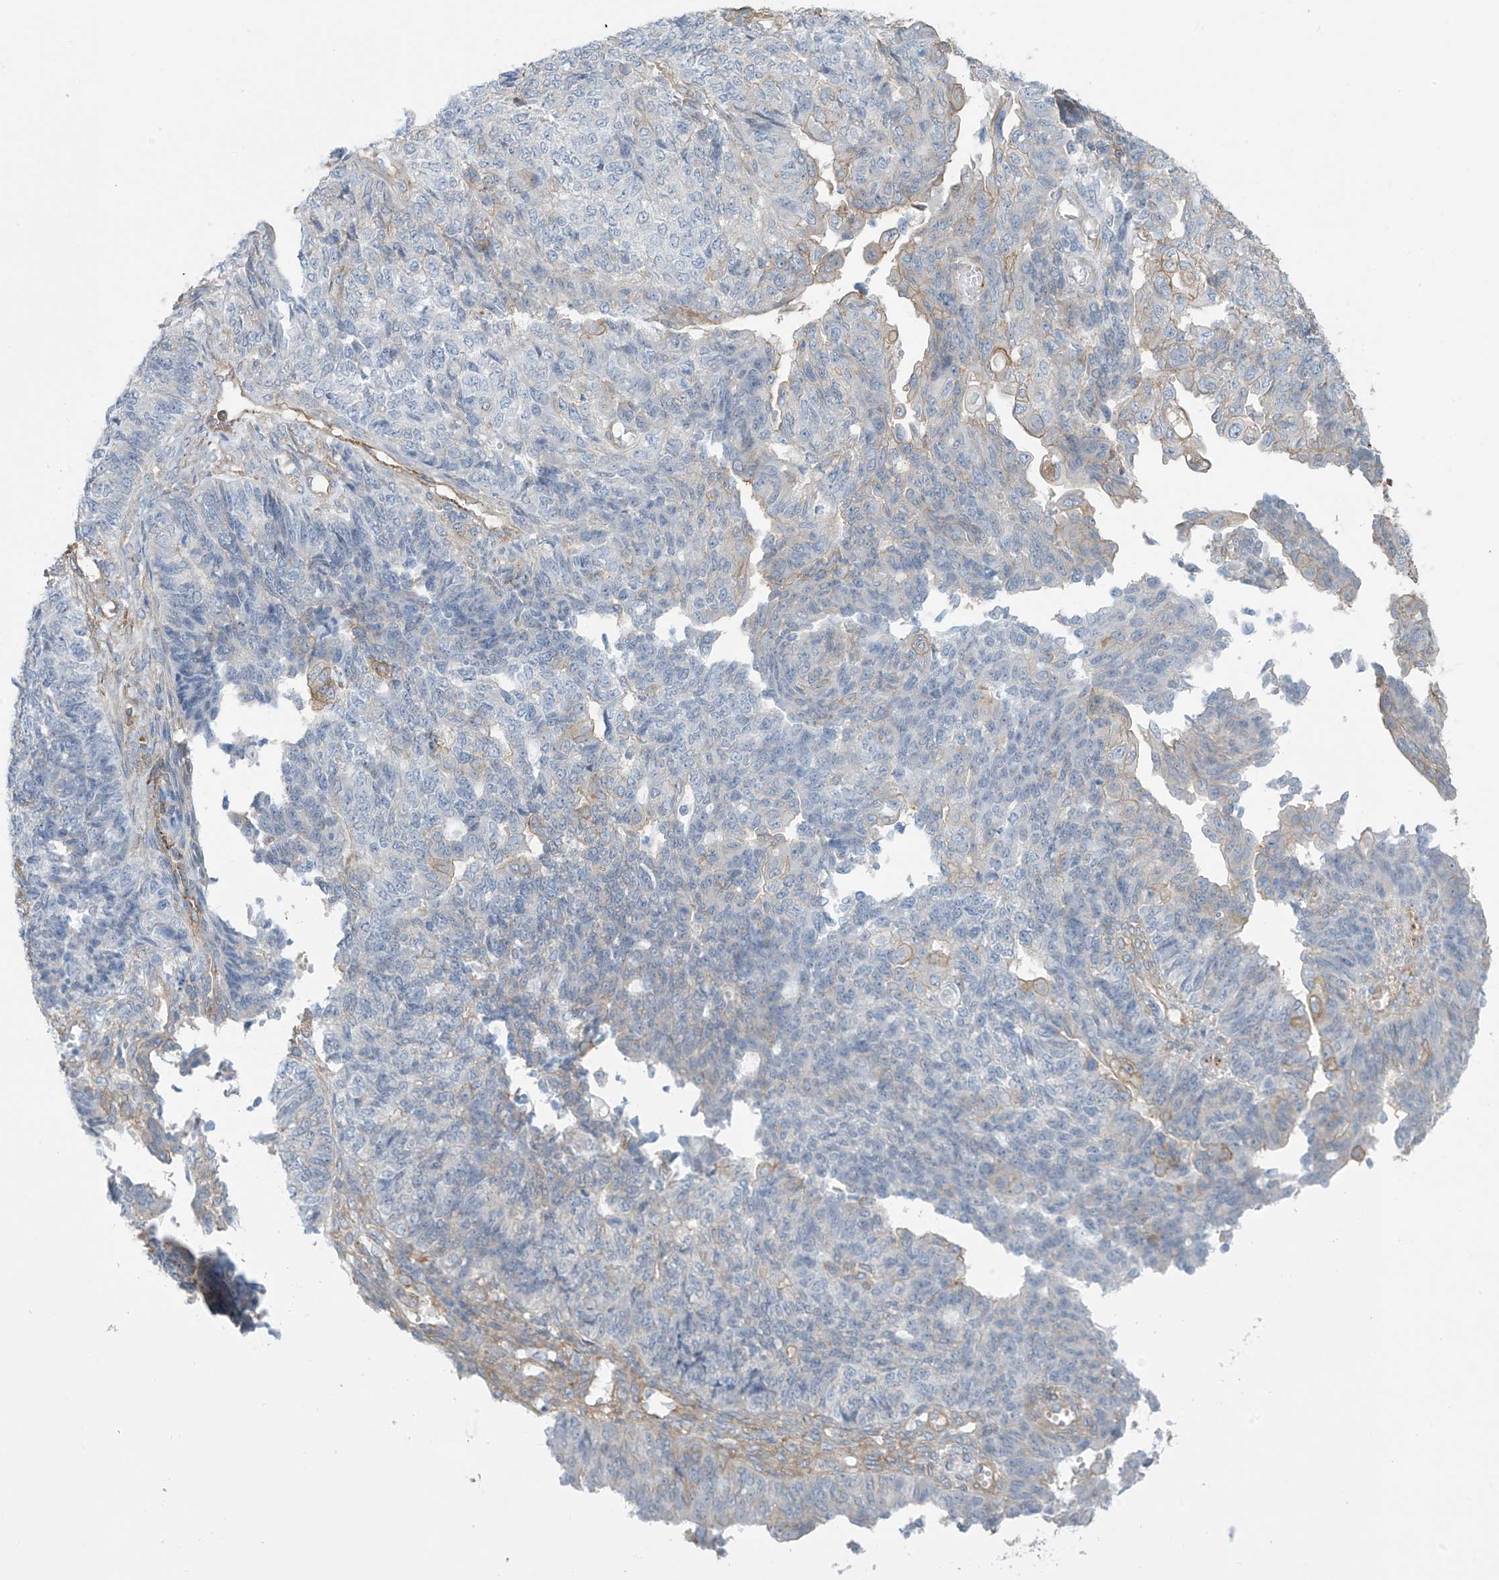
{"staining": {"intensity": "weak", "quantity": "<25%", "location": "cytoplasmic/membranous"}, "tissue": "endometrial cancer", "cell_type": "Tumor cells", "image_type": "cancer", "snomed": [{"axis": "morphology", "description": "Adenocarcinoma, NOS"}, {"axis": "topography", "description": "Endometrium"}], "caption": "Endometrial cancer was stained to show a protein in brown. There is no significant expression in tumor cells.", "gene": "ZNF846", "patient": {"sex": "female", "age": 32}}